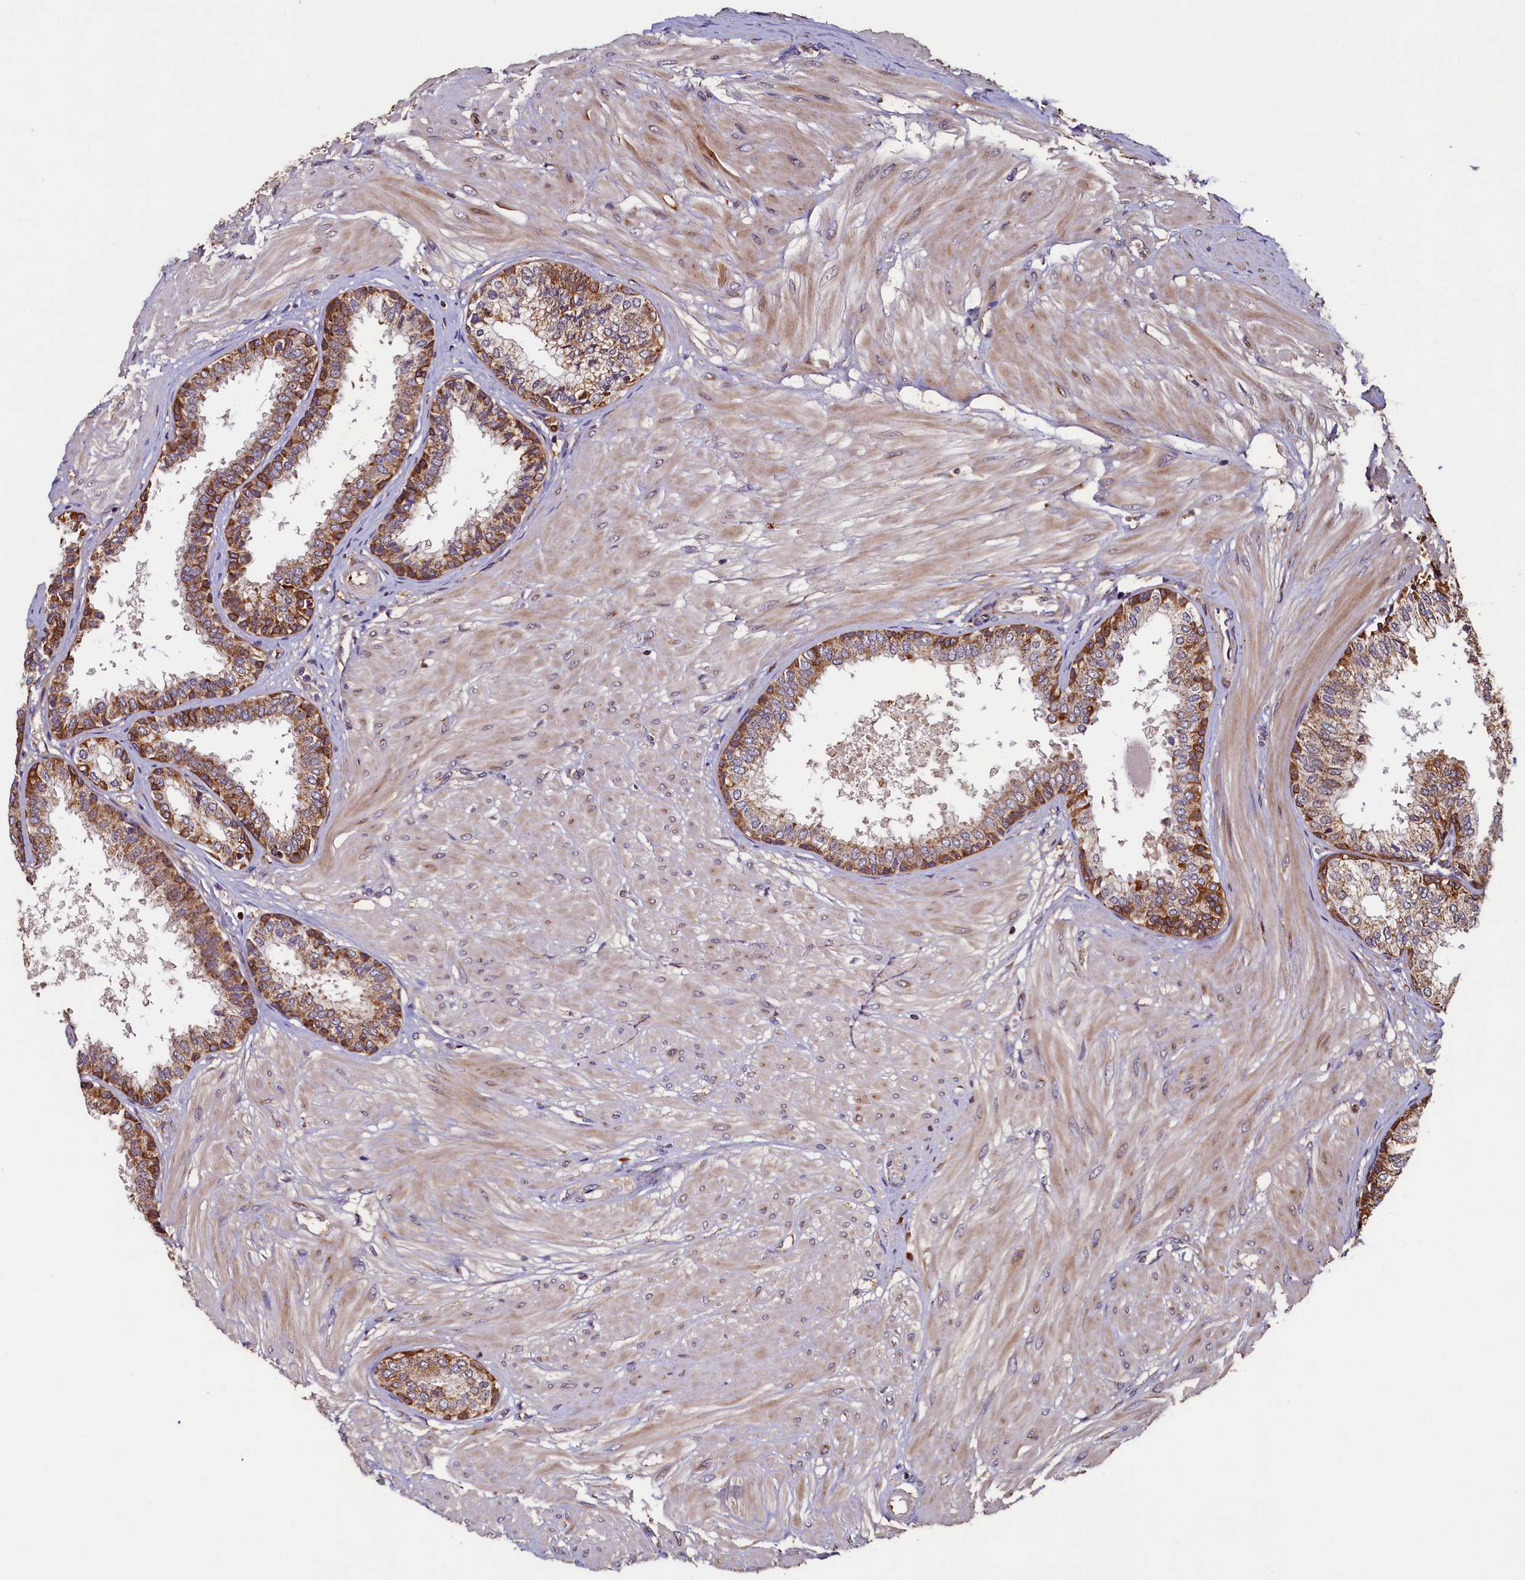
{"staining": {"intensity": "moderate", "quantity": ">75%", "location": "cytoplasmic/membranous"}, "tissue": "prostate", "cell_type": "Glandular cells", "image_type": "normal", "snomed": [{"axis": "morphology", "description": "Normal tissue, NOS"}, {"axis": "topography", "description": "Prostate"}], "caption": "A high-resolution micrograph shows immunohistochemistry staining of normal prostate, which reveals moderate cytoplasmic/membranous positivity in approximately >75% of glandular cells. The staining was performed using DAB (3,3'-diaminobenzidine) to visualize the protein expression in brown, while the nuclei were stained in blue with hematoxylin (Magnification: 20x).", "gene": "NCKAP5L", "patient": {"sex": "male", "age": 48}}